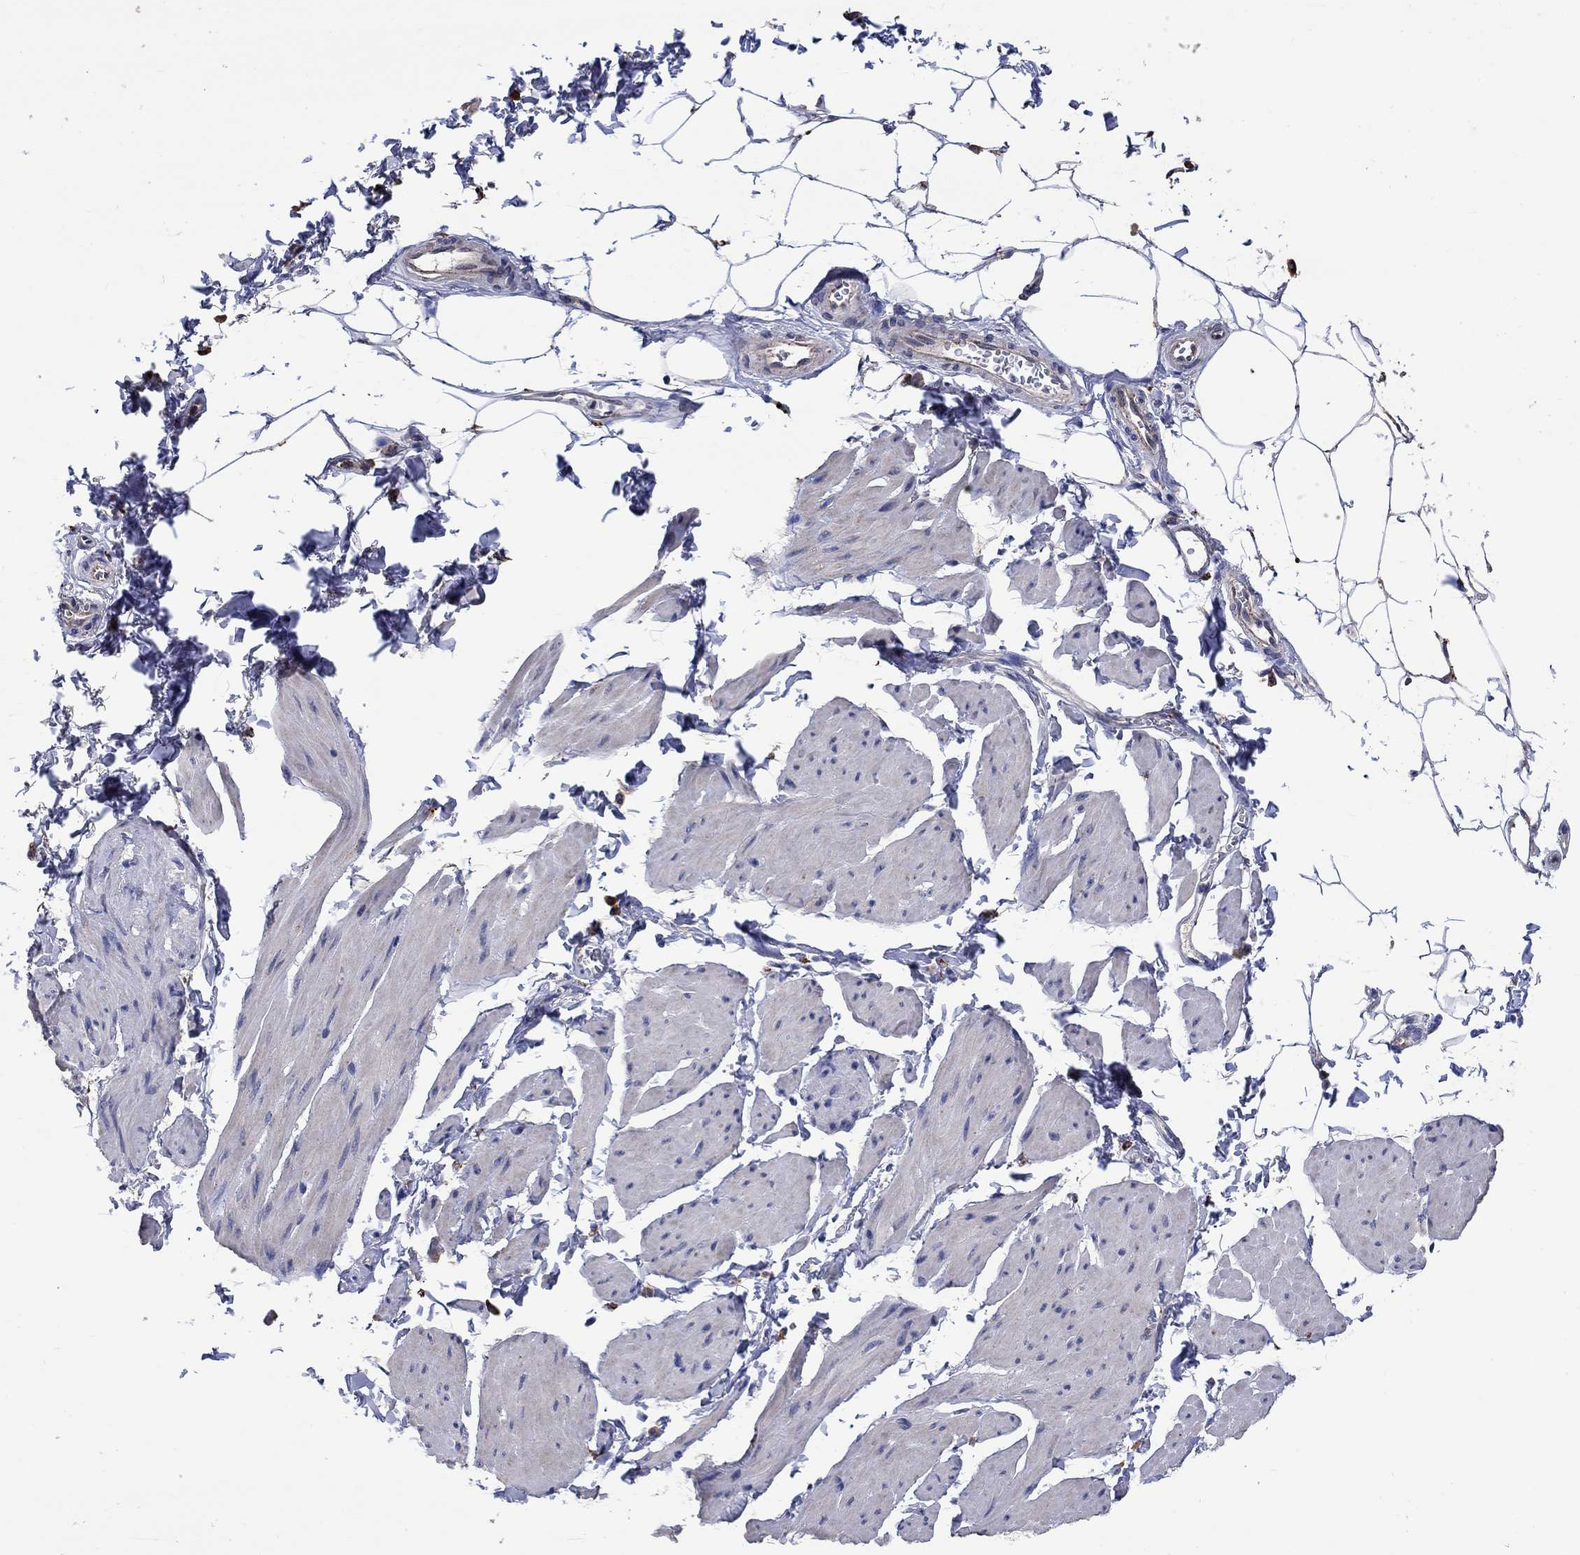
{"staining": {"intensity": "negative", "quantity": "none", "location": "none"}, "tissue": "smooth muscle", "cell_type": "Smooth muscle cells", "image_type": "normal", "snomed": [{"axis": "morphology", "description": "Normal tissue, NOS"}, {"axis": "topography", "description": "Adipose tissue"}, {"axis": "topography", "description": "Smooth muscle"}, {"axis": "topography", "description": "Peripheral nerve tissue"}], "caption": "Smooth muscle cells are negative for brown protein staining in normal smooth muscle.", "gene": "CTSB", "patient": {"sex": "male", "age": 83}}